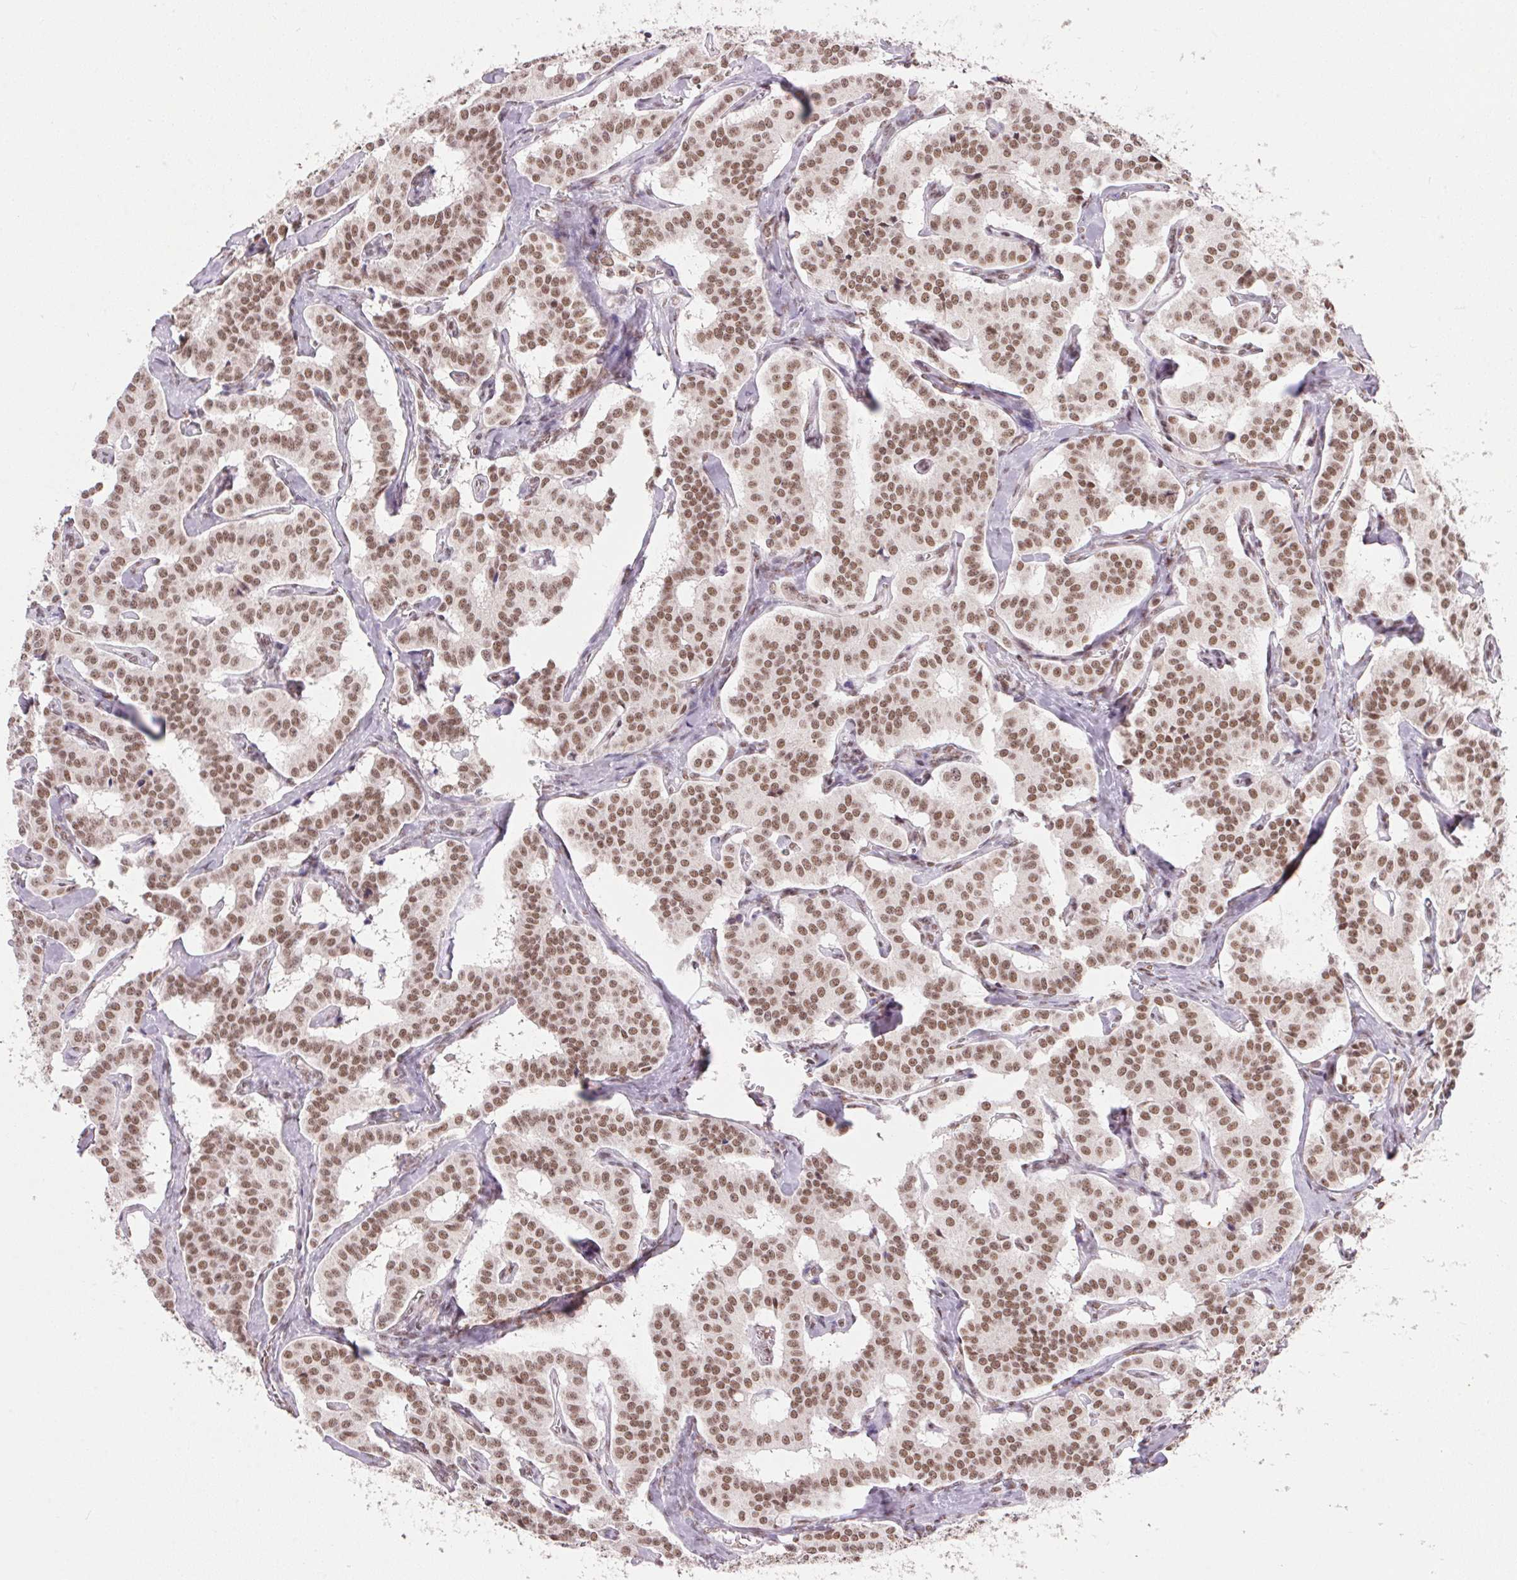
{"staining": {"intensity": "moderate", "quantity": ">75%", "location": "nuclear"}, "tissue": "carcinoid", "cell_type": "Tumor cells", "image_type": "cancer", "snomed": [{"axis": "morphology", "description": "Carcinoid, malignant, NOS"}, {"axis": "topography", "description": "Lung"}], "caption": "Immunohistochemistry (IHC) (DAB) staining of human malignant carcinoid demonstrates moderate nuclear protein staining in about >75% of tumor cells.", "gene": "NFE2L1", "patient": {"sex": "female", "age": 46}}